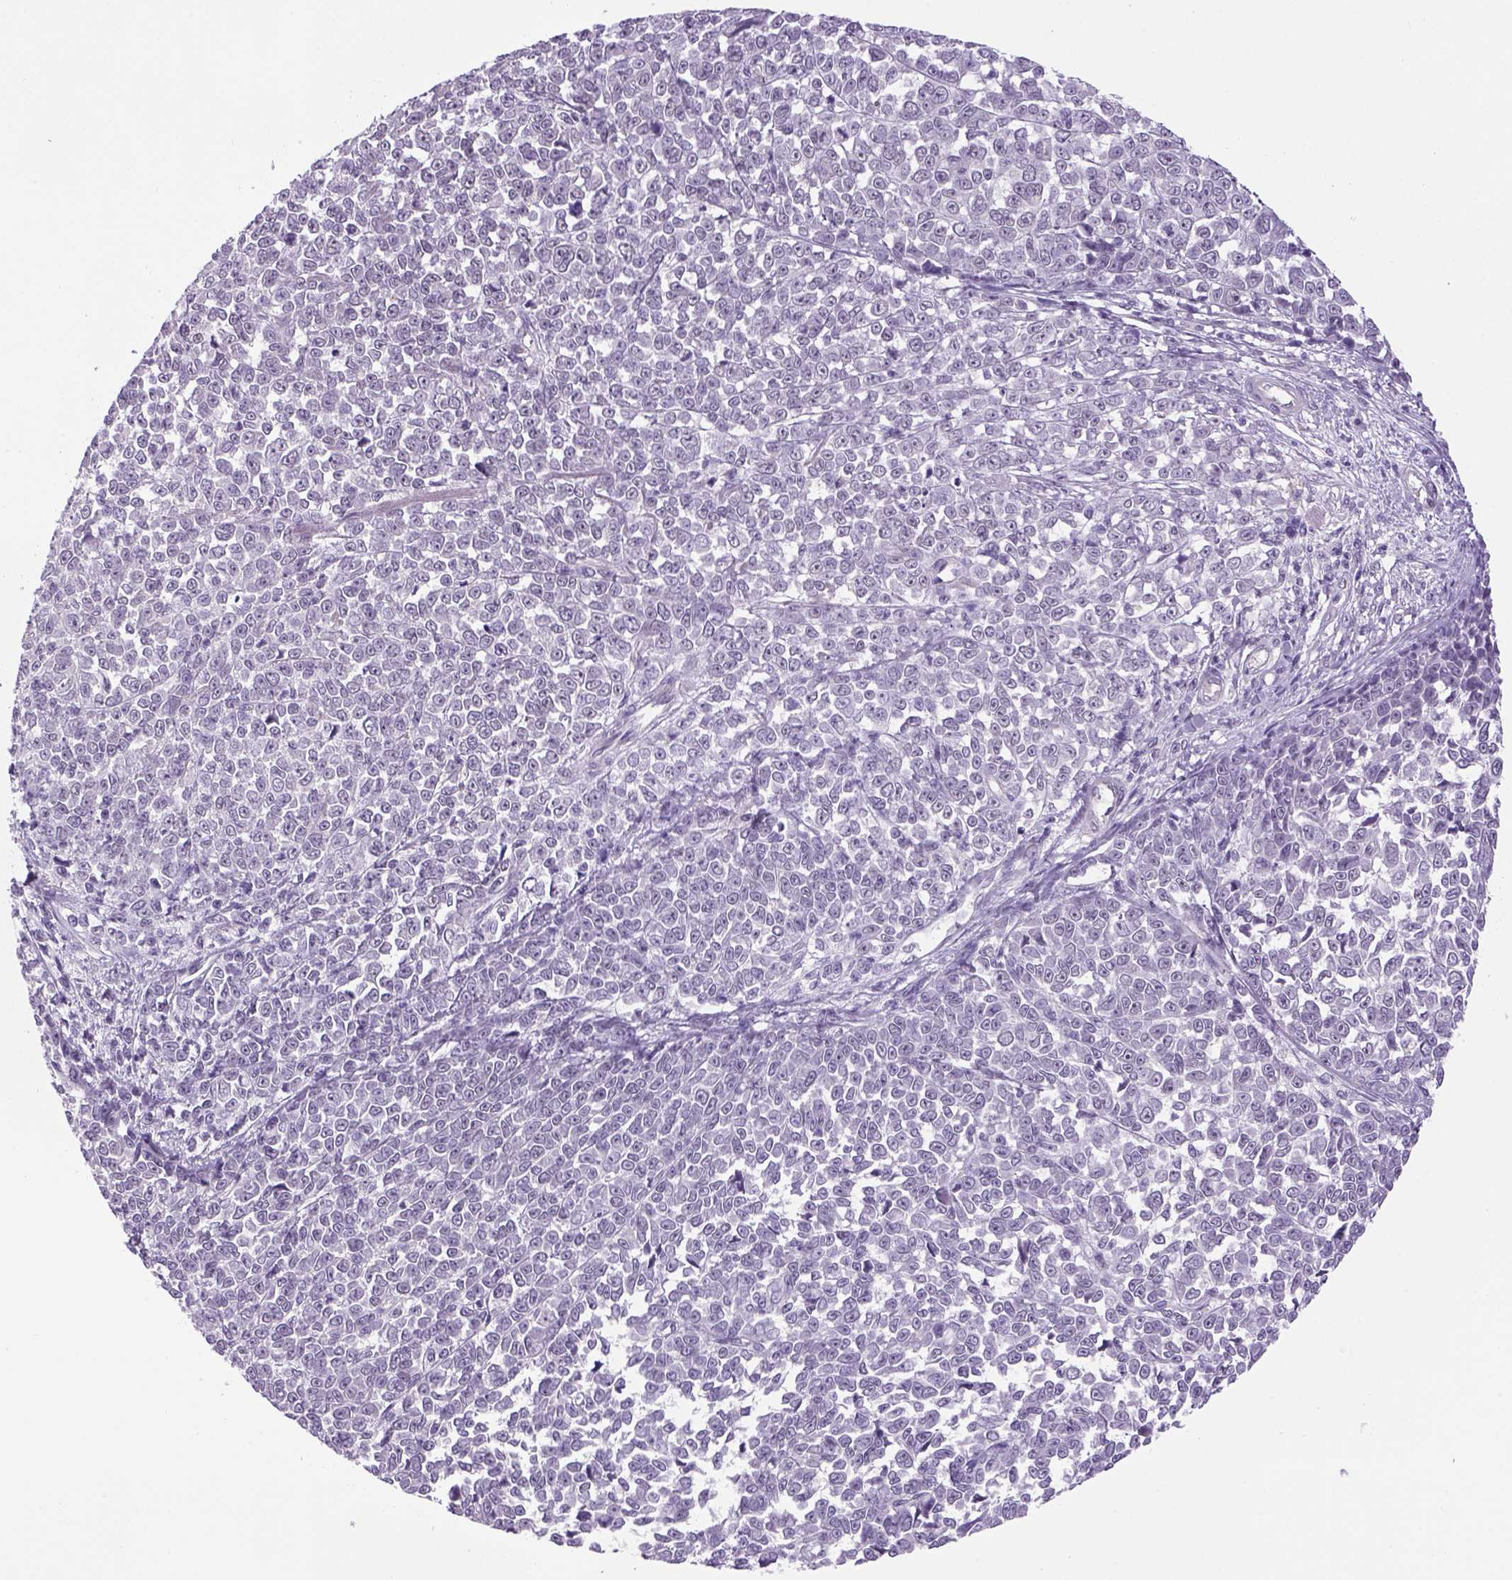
{"staining": {"intensity": "negative", "quantity": "none", "location": "none"}, "tissue": "melanoma", "cell_type": "Tumor cells", "image_type": "cancer", "snomed": [{"axis": "morphology", "description": "Malignant melanoma, NOS"}, {"axis": "topography", "description": "Skin"}], "caption": "The histopathology image reveals no significant staining in tumor cells of malignant melanoma.", "gene": "DBH", "patient": {"sex": "female", "age": 95}}